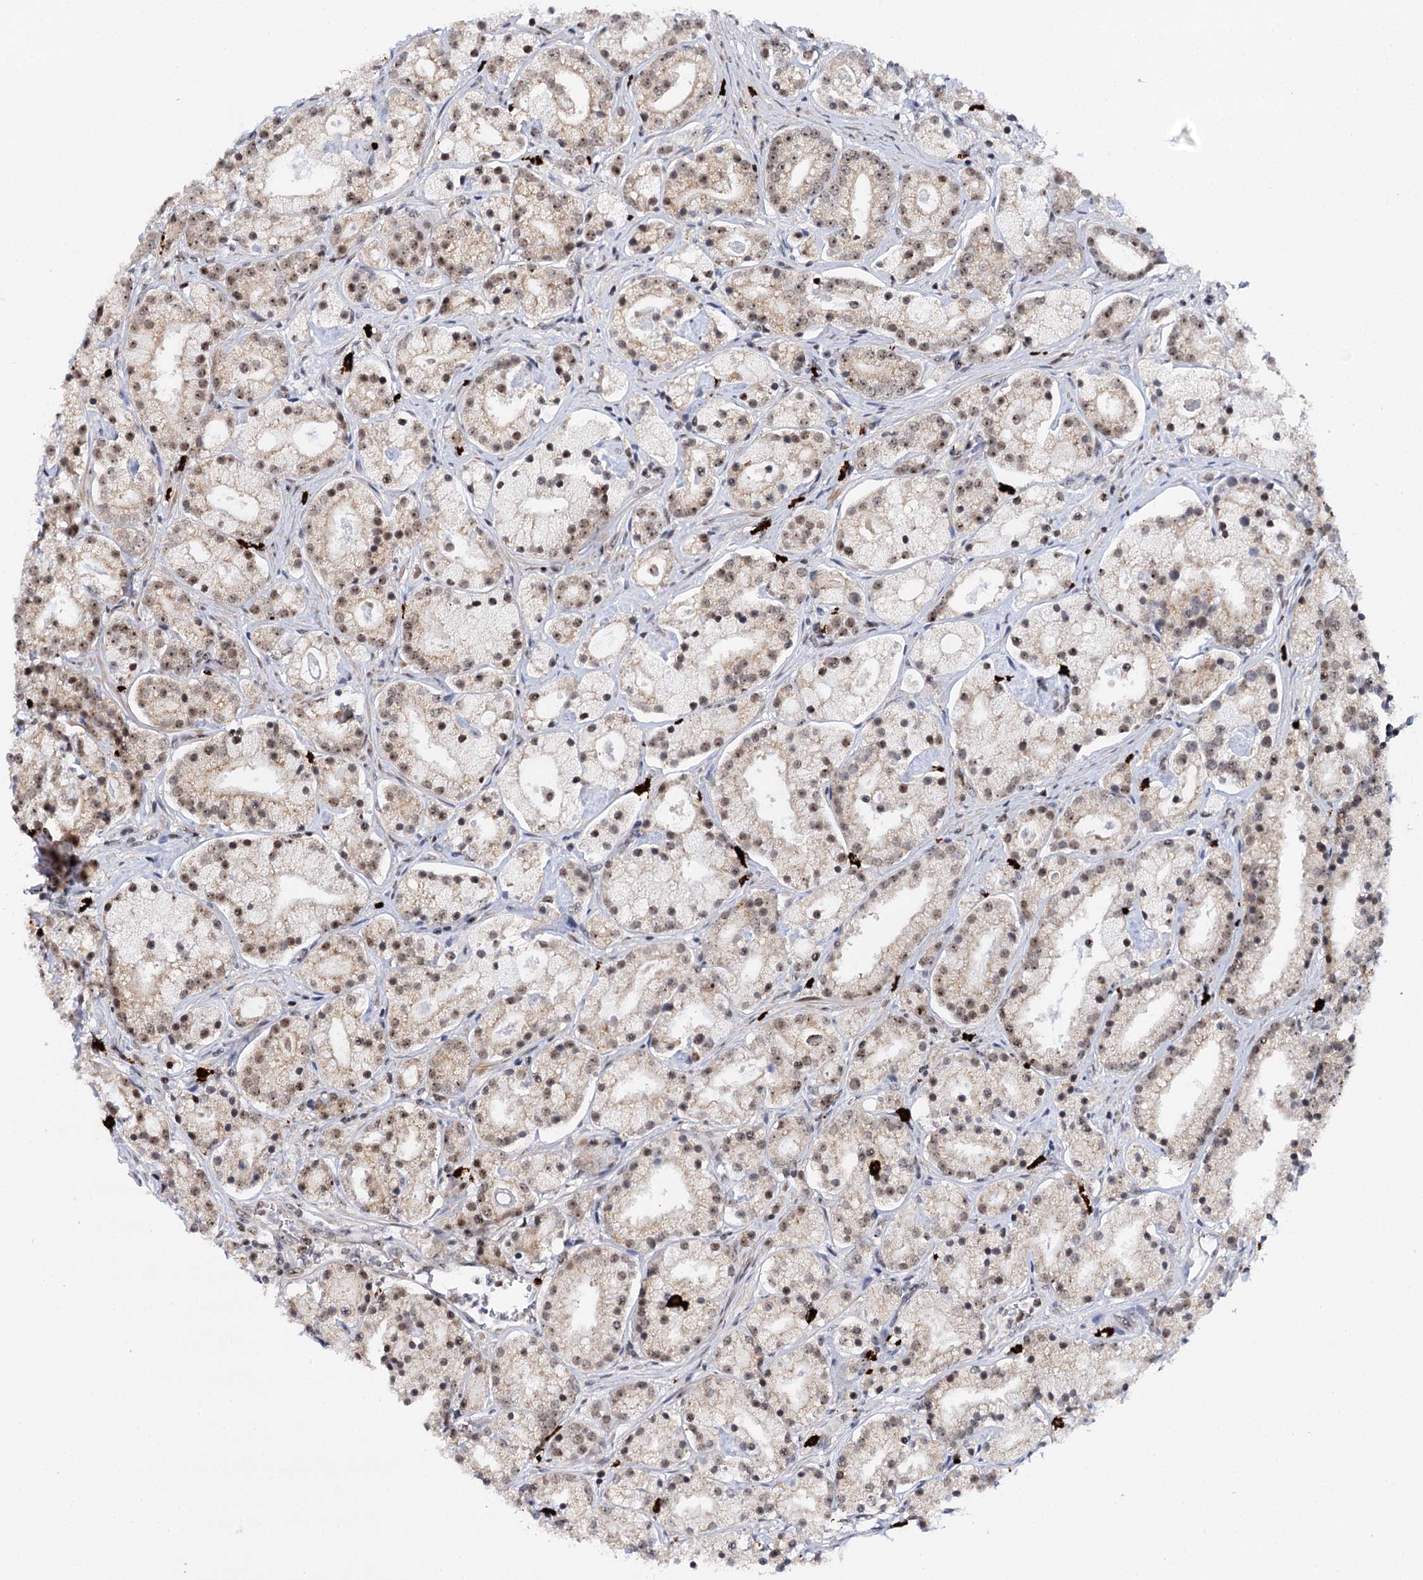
{"staining": {"intensity": "weak", "quantity": "25%-75%", "location": "nuclear"}, "tissue": "prostate cancer", "cell_type": "Tumor cells", "image_type": "cancer", "snomed": [{"axis": "morphology", "description": "Adenocarcinoma, High grade"}, {"axis": "topography", "description": "Prostate"}], "caption": "Weak nuclear expression is present in about 25%-75% of tumor cells in high-grade adenocarcinoma (prostate). The staining was performed using DAB, with brown indicating positive protein expression. Nuclei are stained blue with hematoxylin.", "gene": "BUD13", "patient": {"sex": "male", "age": 69}}